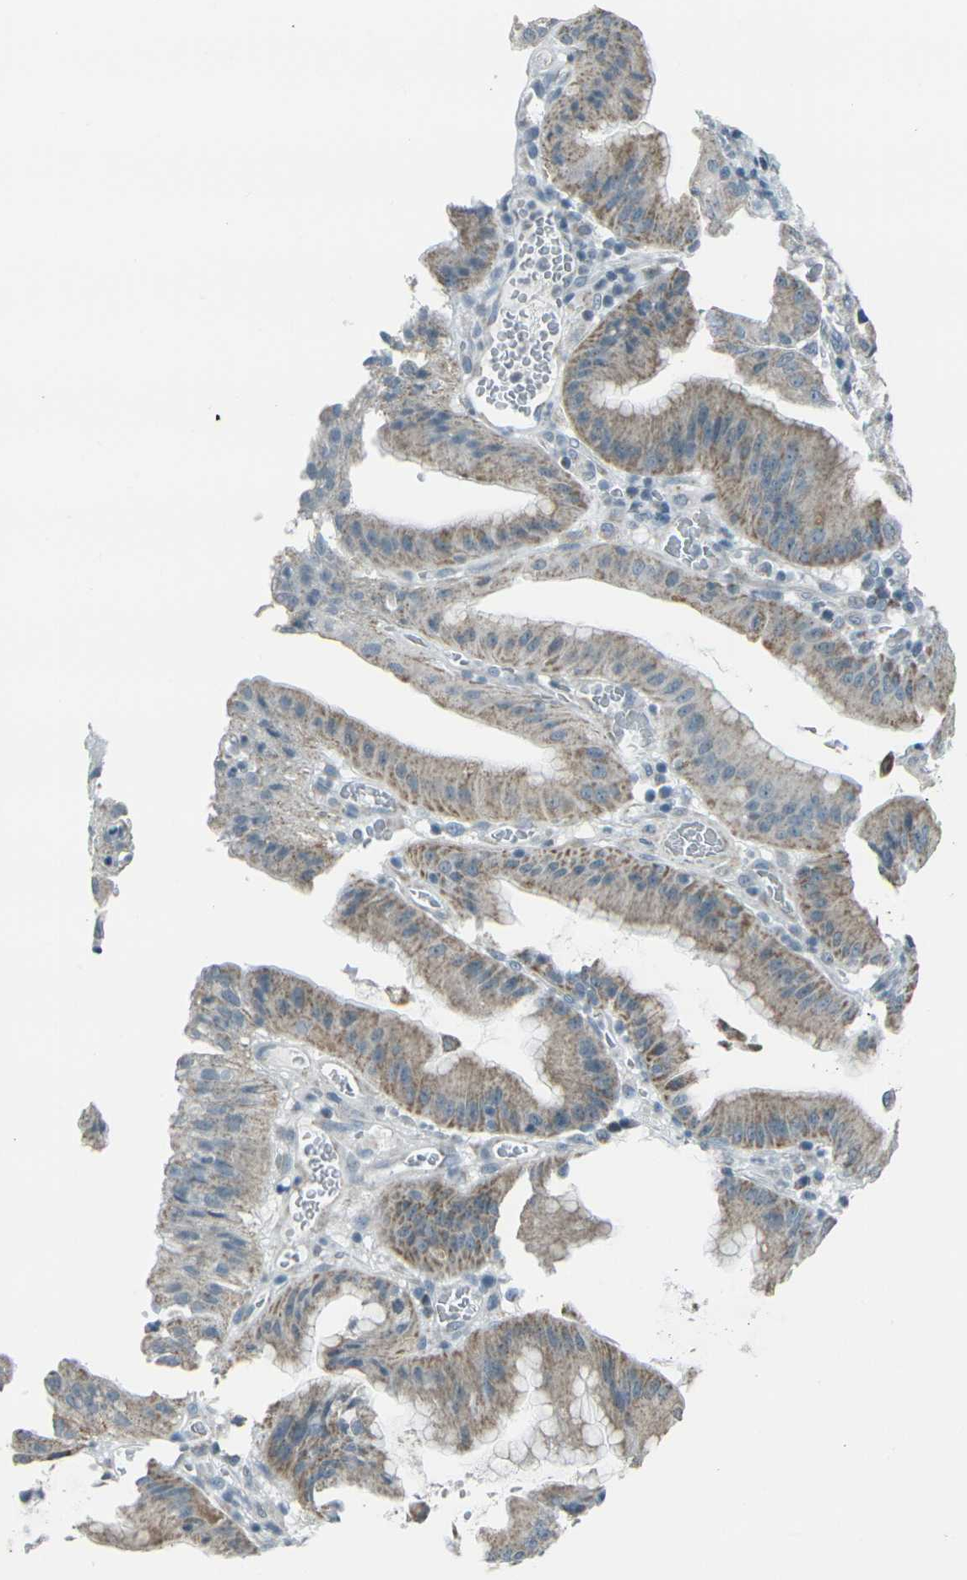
{"staining": {"intensity": "moderate", "quantity": ">75%", "location": "cytoplasmic/membranous"}, "tissue": "stomach cancer", "cell_type": "Tumor cells", "image_type": "cancer", "snomed": [{"axis": "morphology", "description": "Normal tissue, NOS"}, {"axis": "morphology", "description": "Adenocarcinoma, NOS"}, {"axis": "topography", "description": "Stomach"}], "caption": "Brown immunohistochemical staining in stomach adenocarcinoma displays moderate cytoplasmic/membranous positivity in about >75% of tumor cells.", "gene": "H2BC1", "patient": {"sex": "male", "age": 48}}